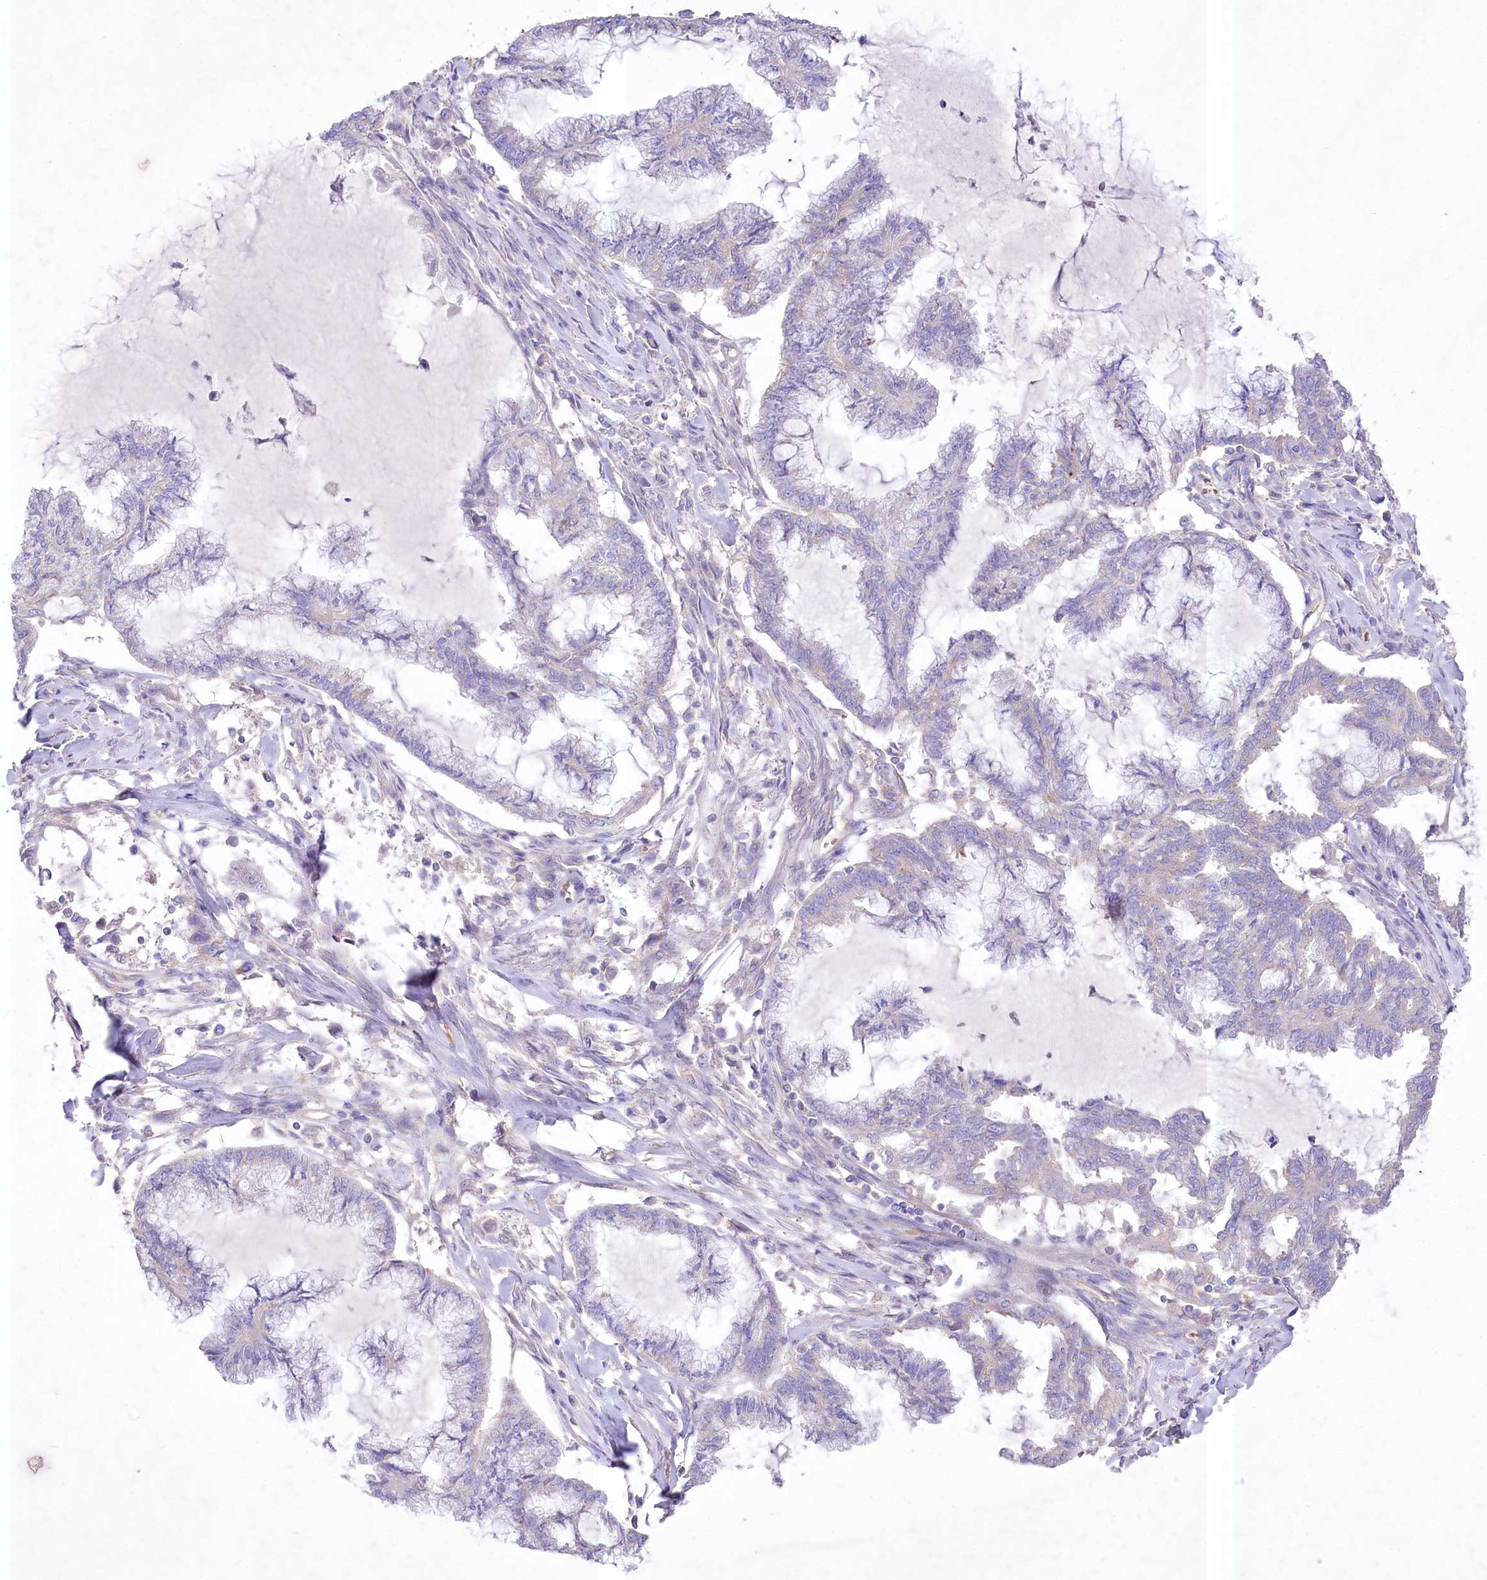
{"staining": {"intensity": "negative", "quantity": "none", "location": "none"}, "tissue": "endometrial cancer", "cell_type": "Tumor cells", "image_type": "cancer", "snomed": [{"axis": "morphology", "description": "Adenocarcinoma, NOS"}, {"axis": "topography", "description": "Endometrium"}], "caption": "An image of endometrial adenocarcinoma stained for a protein exhibits no brown staining in tumor cells.", "gene": "PRSS53", "patient": {"sex": "female", "age": 86}}